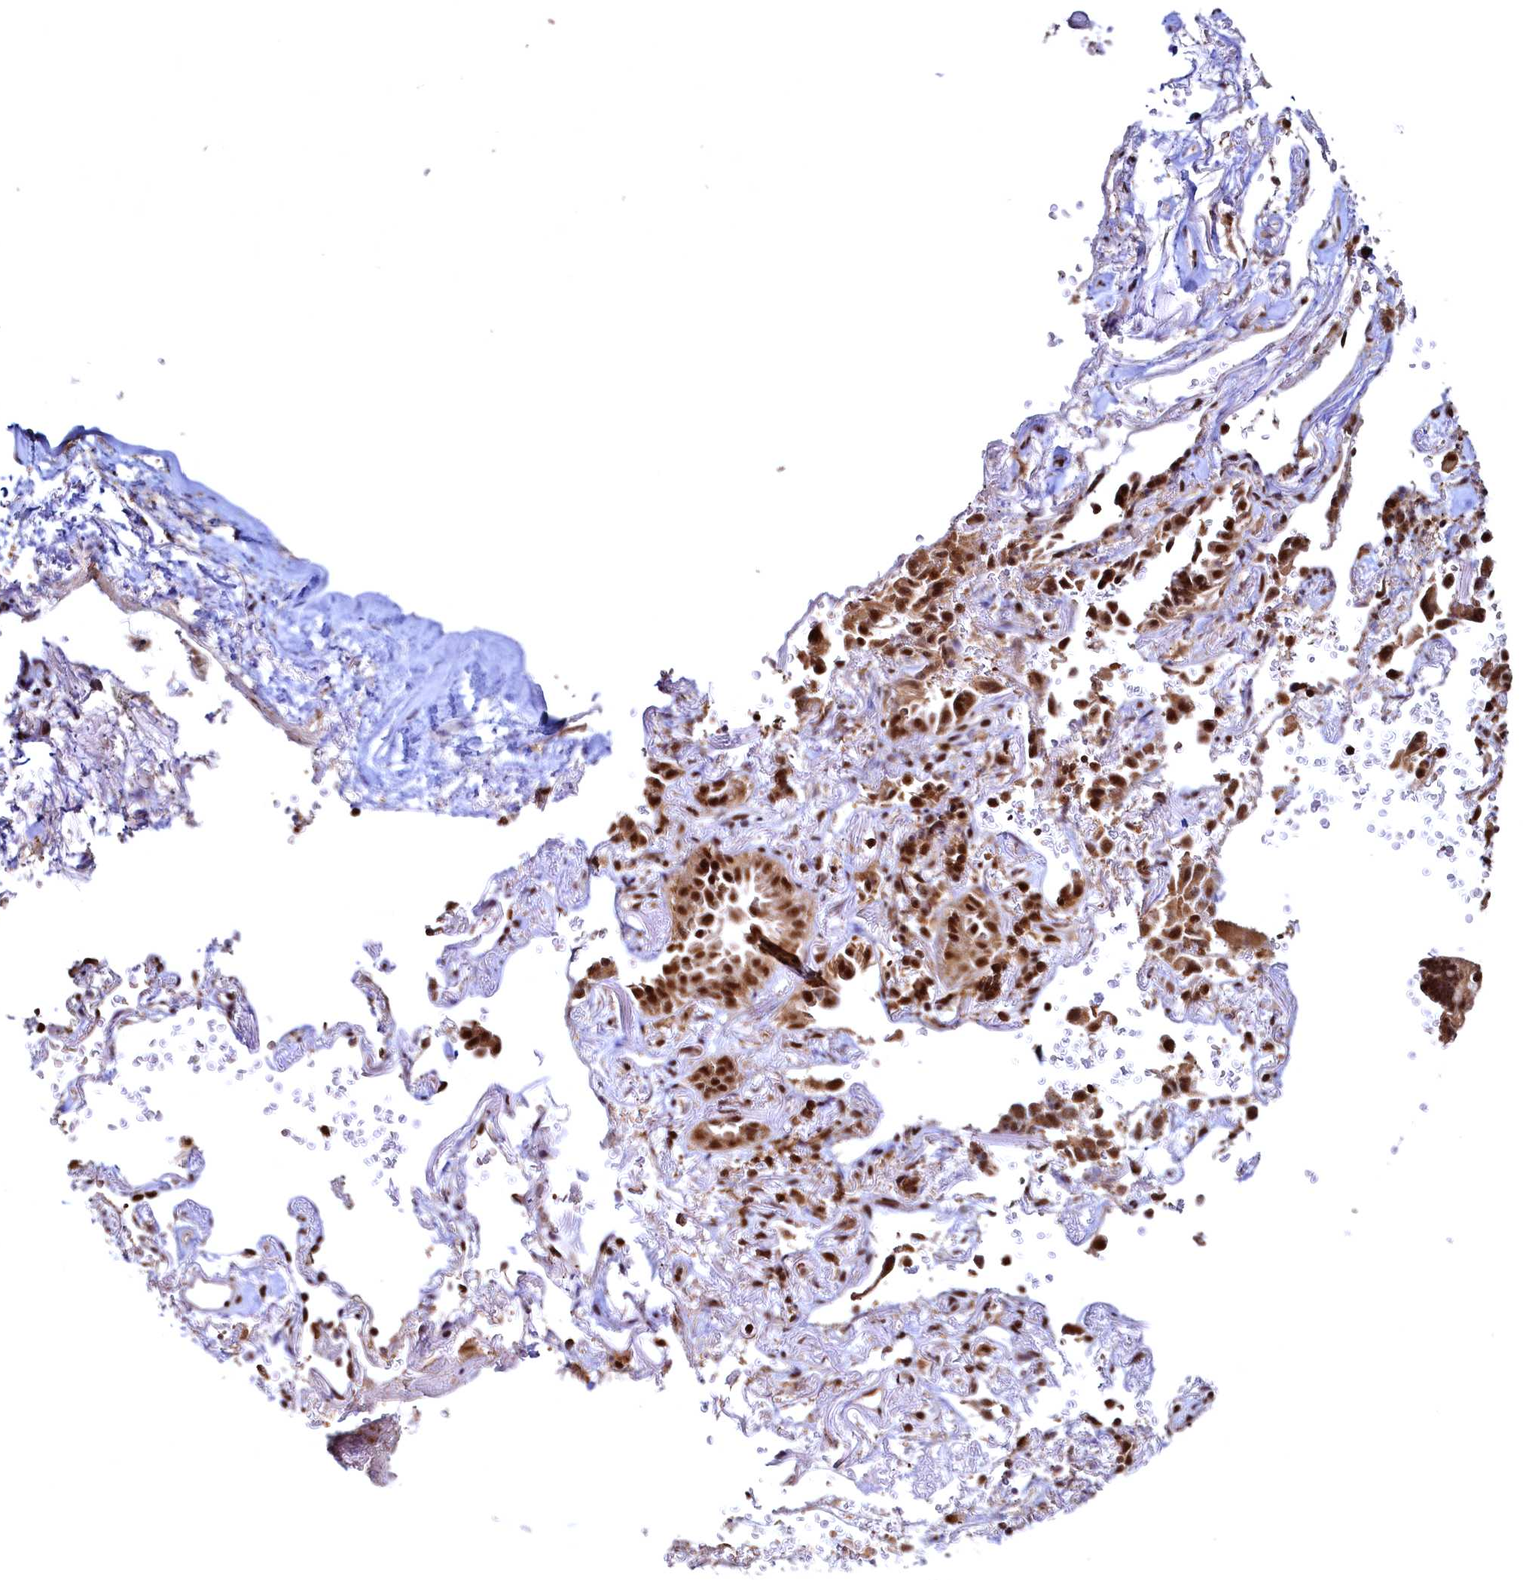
{"staining": {"intensity": "strong", "quantity": ">75%", "location": "nuclear"}, "tissue": "lung cancer", "cell_type": "Tumor cells", "image_type": "cancer", "snomed": [{"axis": "morphology", "description": "Adenocarcinoma, NOS"}, {"axis": "topography", "description": "Lung"}], "caption": "Protein analysis of lung adenocarcinoma tissue exhibits strong nuclear staining in approximately >75% of tumor cells.", "gene": "RSRC2", "patient": {"sex": "female", "age": 69}}